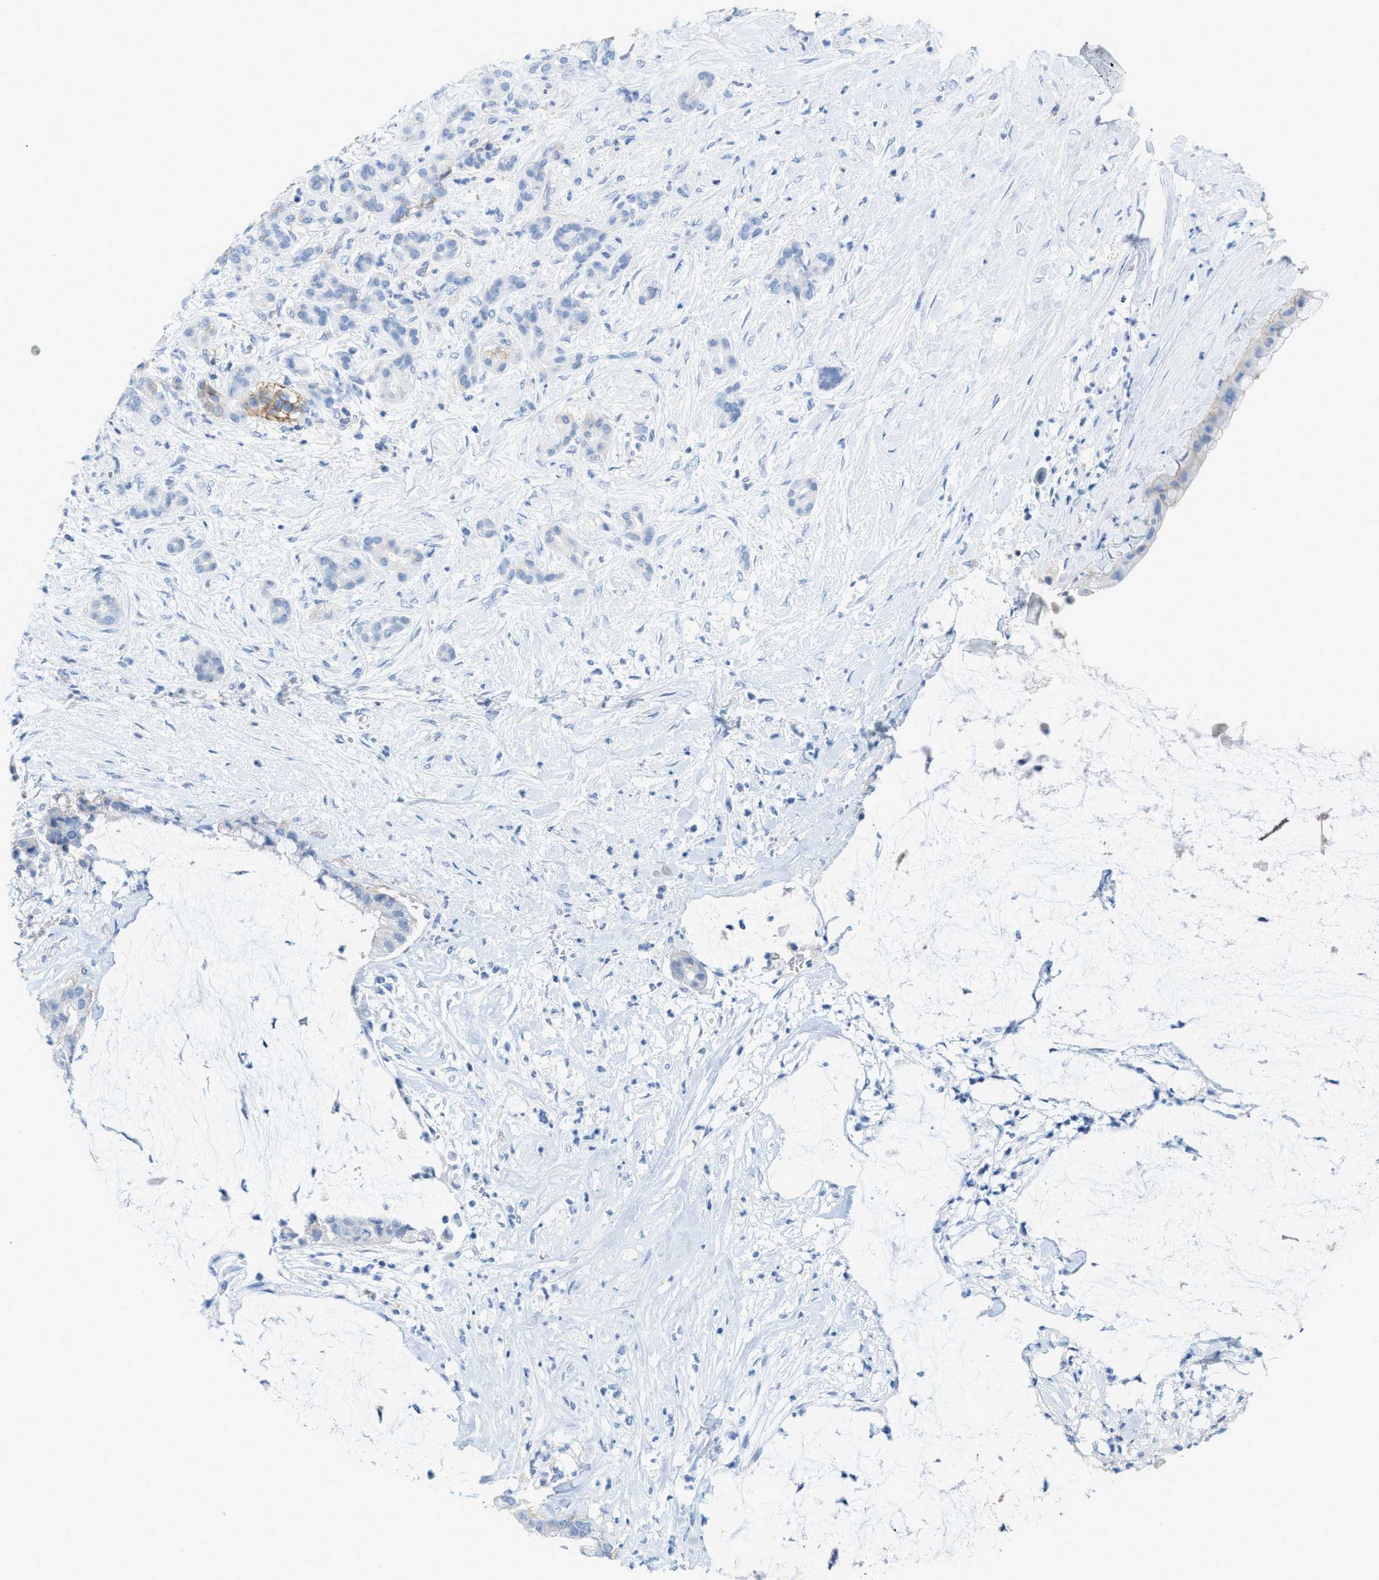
{"staining": {"intensity": "negative", "quantity": "none", "location": "none"}, "tissue": "pancreatic cancer", "cell_type": "Tumor cells", "image_type": "cancer", "snomed": [{"axis": "morphology", "description": "Adenocarcinoma, NOS"}, {"axis": "topography", "description": "Pancreas"}], "caption": "This image is of adenocarcinoma (pancreatic) stained with IHC to label a protein in brown with the nuclei are counter-stained blue. There is no expression in tumor cells.", "gene": "SLC3A2", "patient": {"sex": "male", "age": 41}}